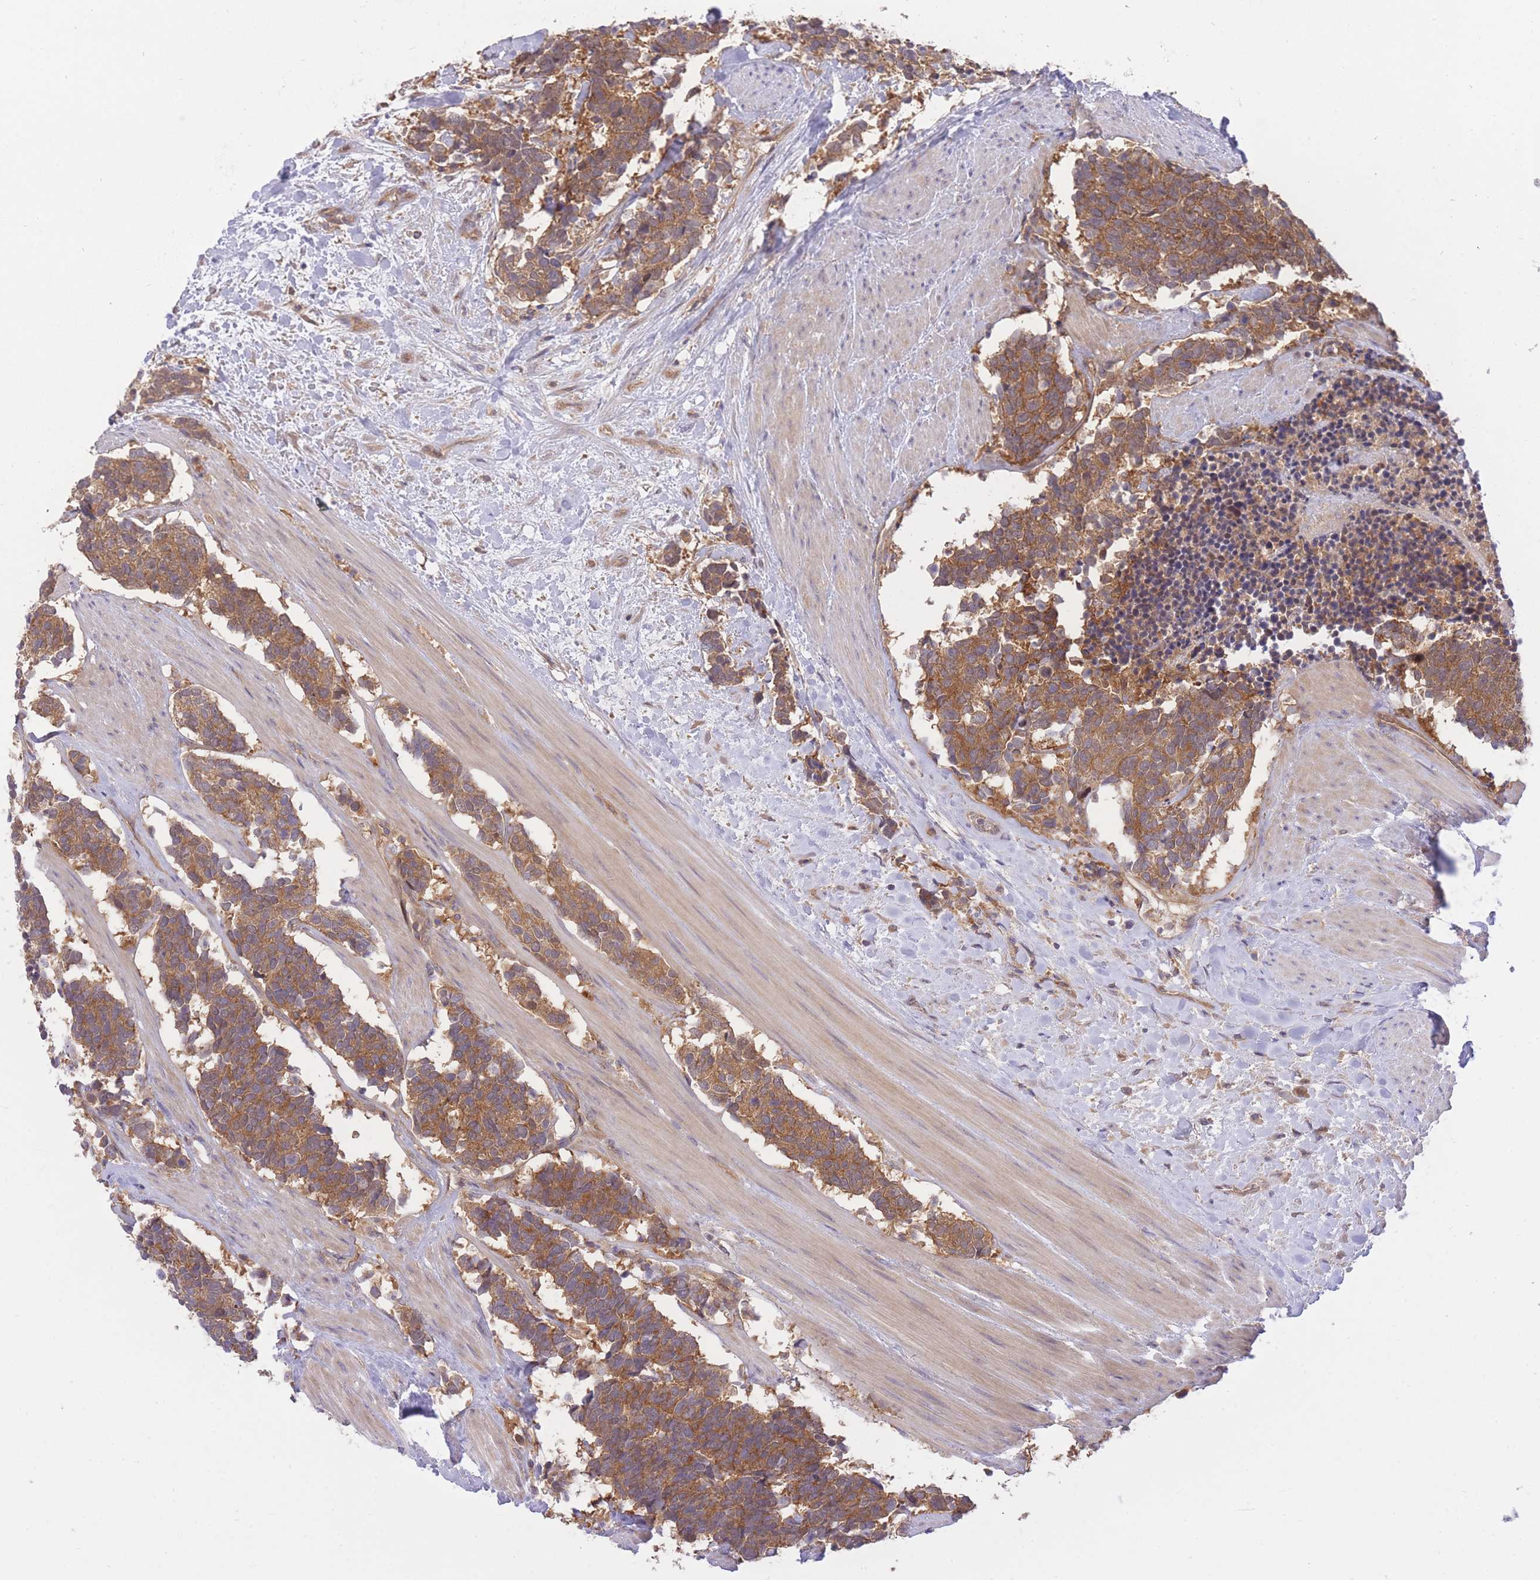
{"staining": {"intensity": "moderate", "quantity": ">75%", "location": "cytoplasmic/membranous"}, "tissue": "carcinoid", "cell_type": "Tumor cells", "image_type": "cancer", "snomed": [{"axis": "morphology", "description": "Carcinoma, NOS"}, {"axis": "morphology", "description": "Carcinoid, malignant, NOS"}, {"axis": "topography", "description": "Prostate"}], "caption": "A brown stain shows moderate cytoplasmic/membranous positivity of a protein in human carcinoid (malignant) tumor cells. The protein of interest is shown in brown color, while the nuclei are stained blue.", "gene": "PREP", "patient": {"sex": "male", "age": 57}}